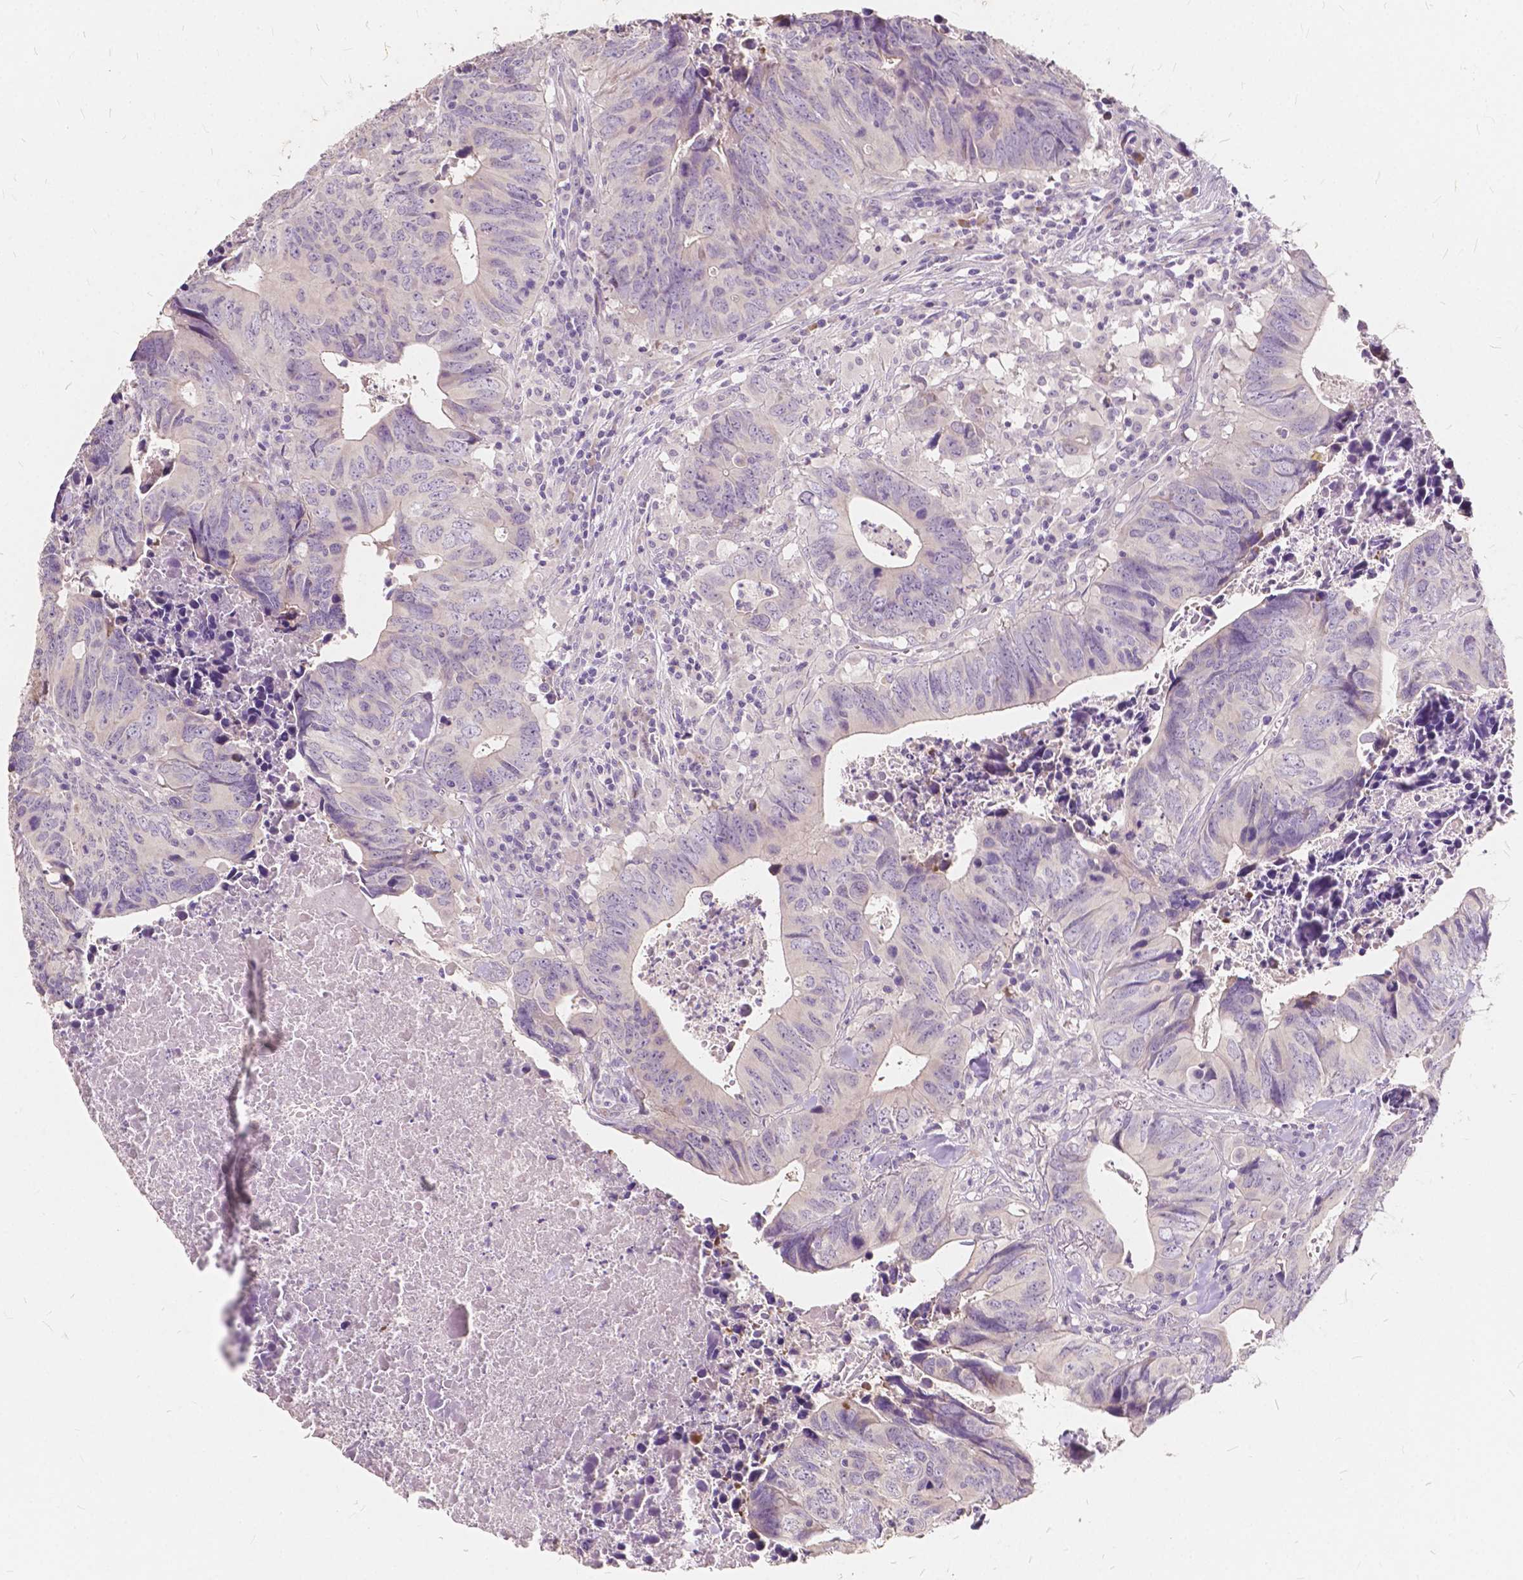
{"staining": {"intensity": "negative", "quantity": "none", "location": "none"}, "tissue": "colorectal cancer", "cell_type": "Tumor cells", "image_type": "cancer", "snomed": [{"axis": "morphology", "description": "Adenocarcinoma, NOS"}, {"axis": "topography", "description": "Colon"}], "caption": "High magnification brightfield microscopy of colorectal cancer stained with DAB (brown) and counterstained with hematoxylin (blue): tumor cells show no significant expression.", "gene": "SLC7A8", "patient": {"sex": "female", "age": 82}}